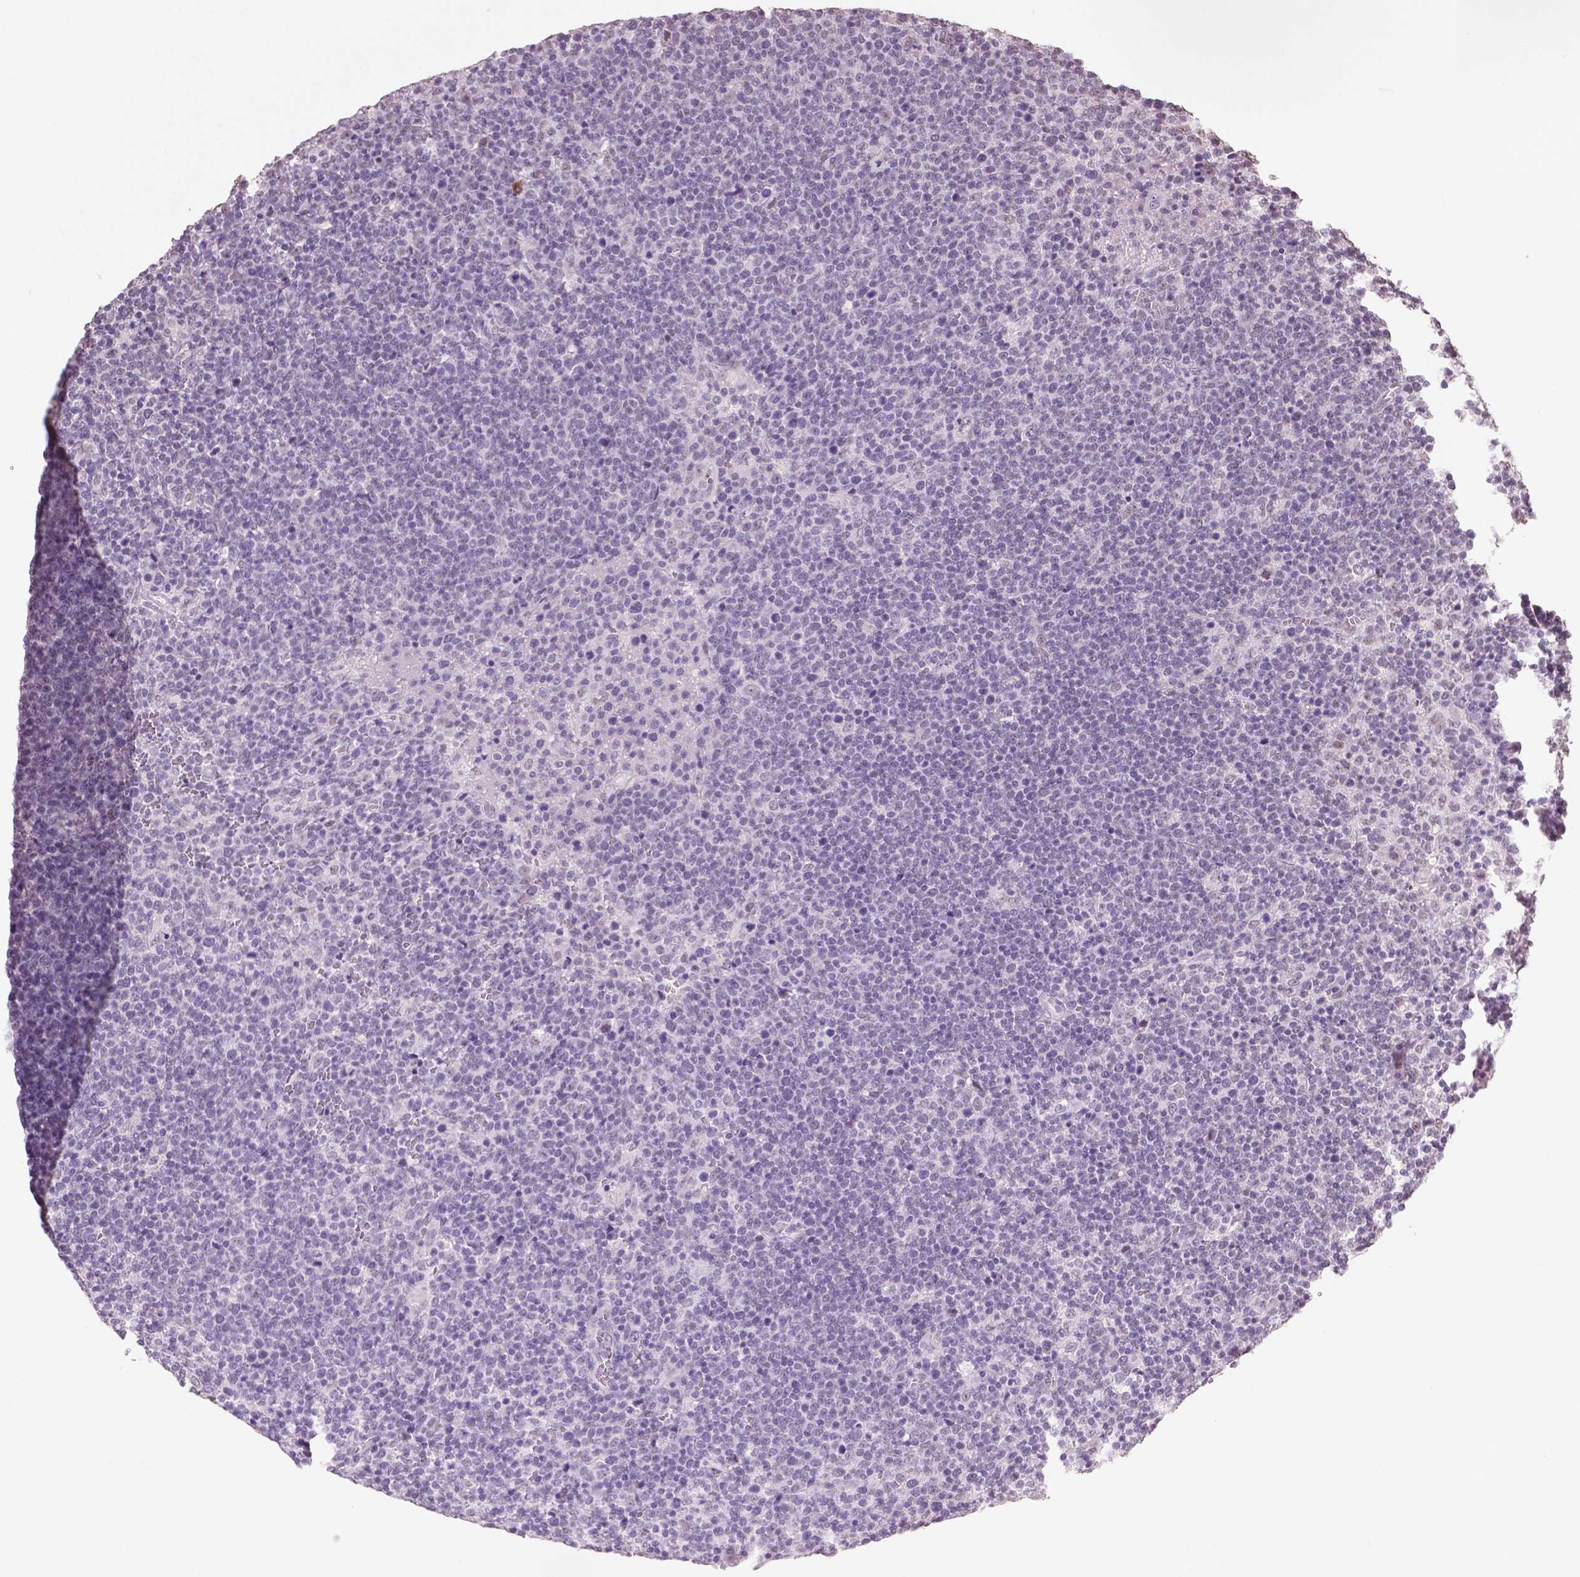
{"staining": {"intensity": "negative", "quantity": "none", "location": "none"}, "tissue": "lymphoma", "cell_type": "Tumor cells", "image_type": "cancer", "snomed": [{"axis": "morphology", "description": "Malignant lymphoma, non-Hodgkin's type, High grade"}, {"axis": "topography", "description": "Lymph node"}], "caption": "There is no significant staining in tumor cells of high-grade malignant lymphoma, non-Hodgkin's type.", "gene": "IGF2BP1", "patient": {"sex": "male", "age": 61}}